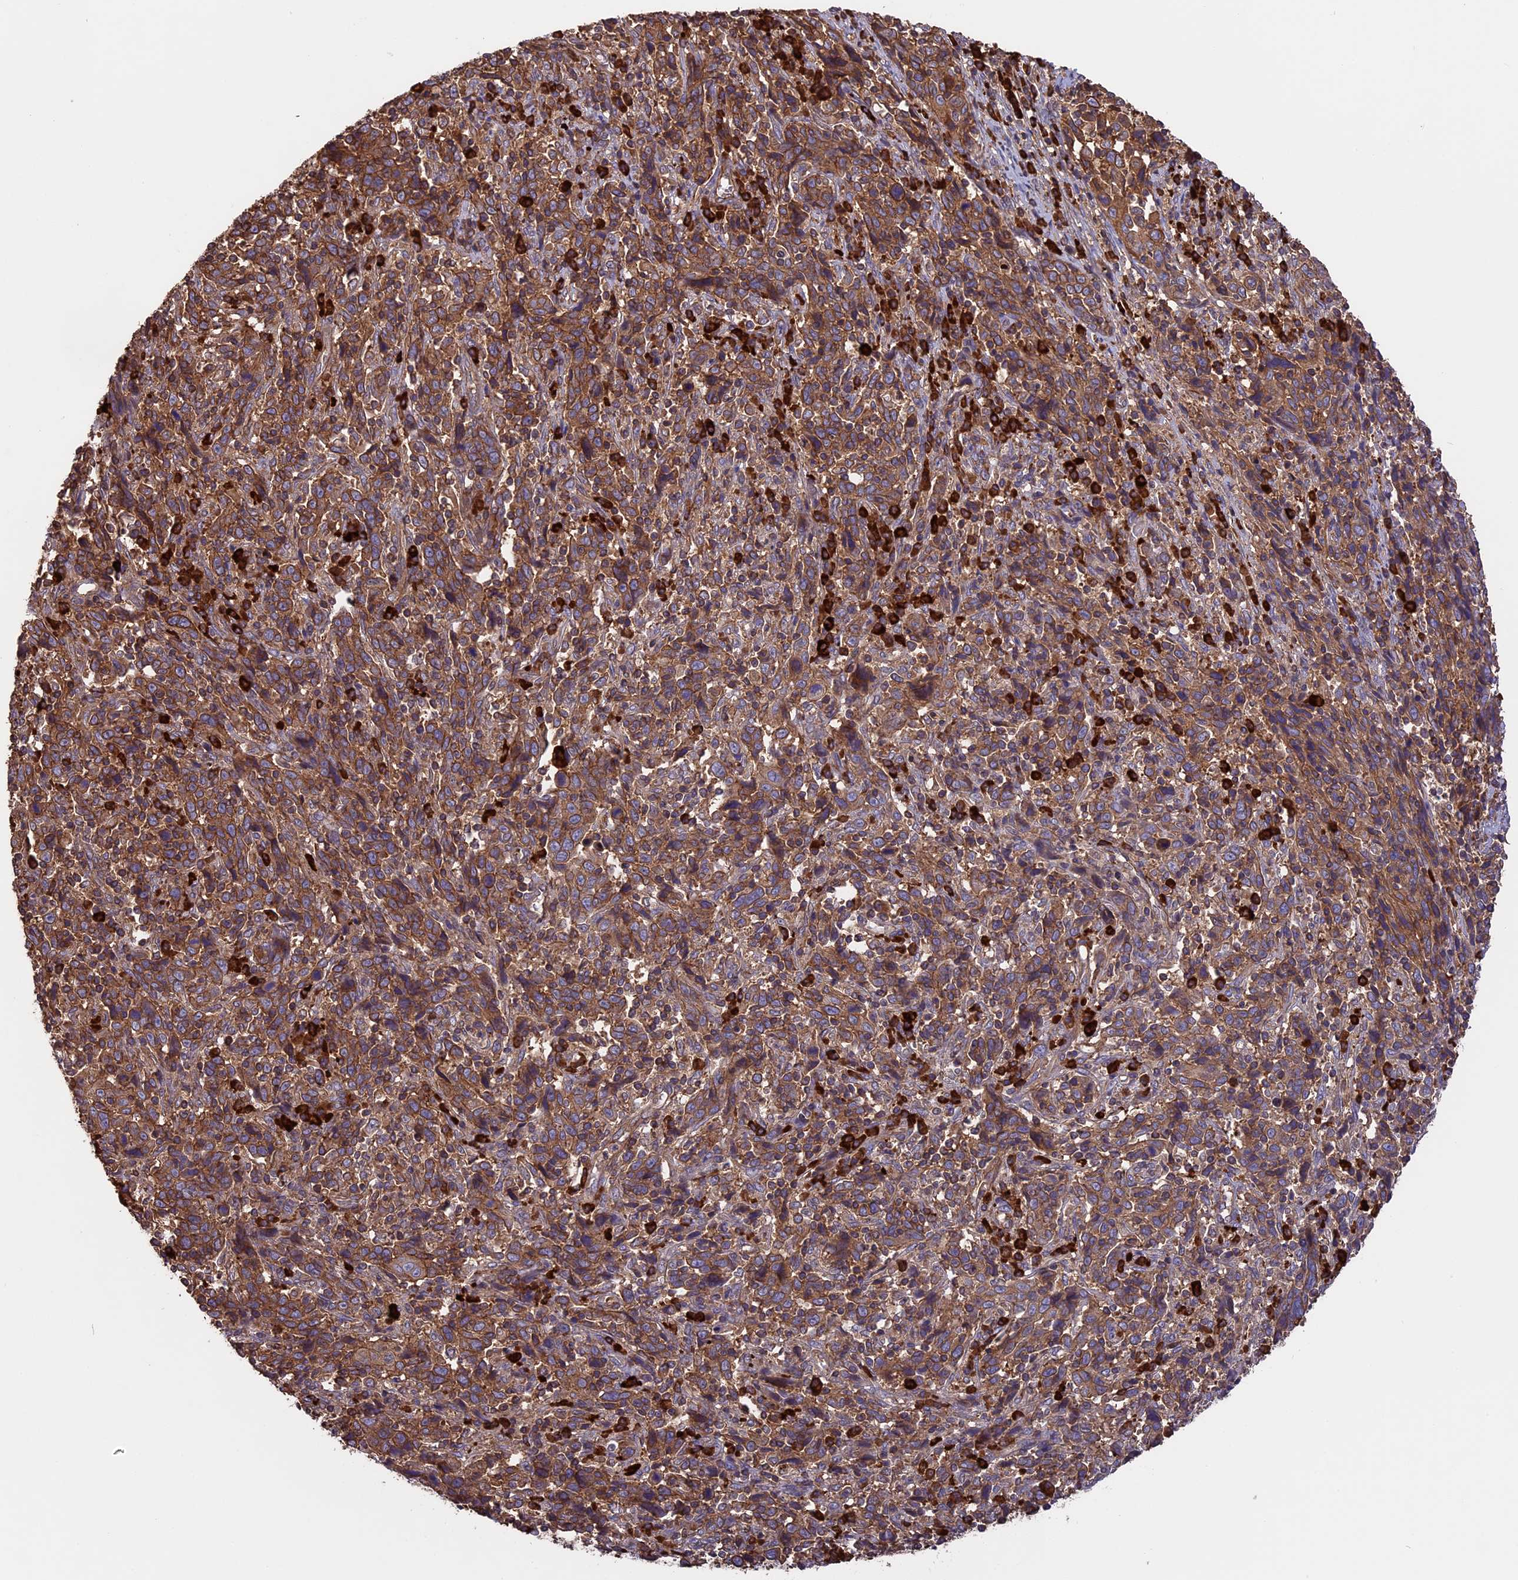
{"staining": {"intensity": "moderate", "quantity": ">75%", "location": "cytoplasmic/membranous"}, "tissue": "cervical cancer", "cell_type": "Tumor cells", "image_type": "cancer", "snomed": [{"axis": "morphology", "description": "Squamous cell carcinoma, NOS"}, {"axis": "topography", "description": "Cervix"}], "caption": "Immunohistochemistry (IHC) micrograph of neoplastic tissue: human cervical cancer (squamous cell carcinoma) stained using immunohistochemistry shows medium levels of moderate protein expression localized specifically in the cytoplasmic/membranous of tumor cells, appearing as a cytoplasmic/membranous brown color.", "gene": "GAS8", "patient": {"sex": "female", "age": 46}}